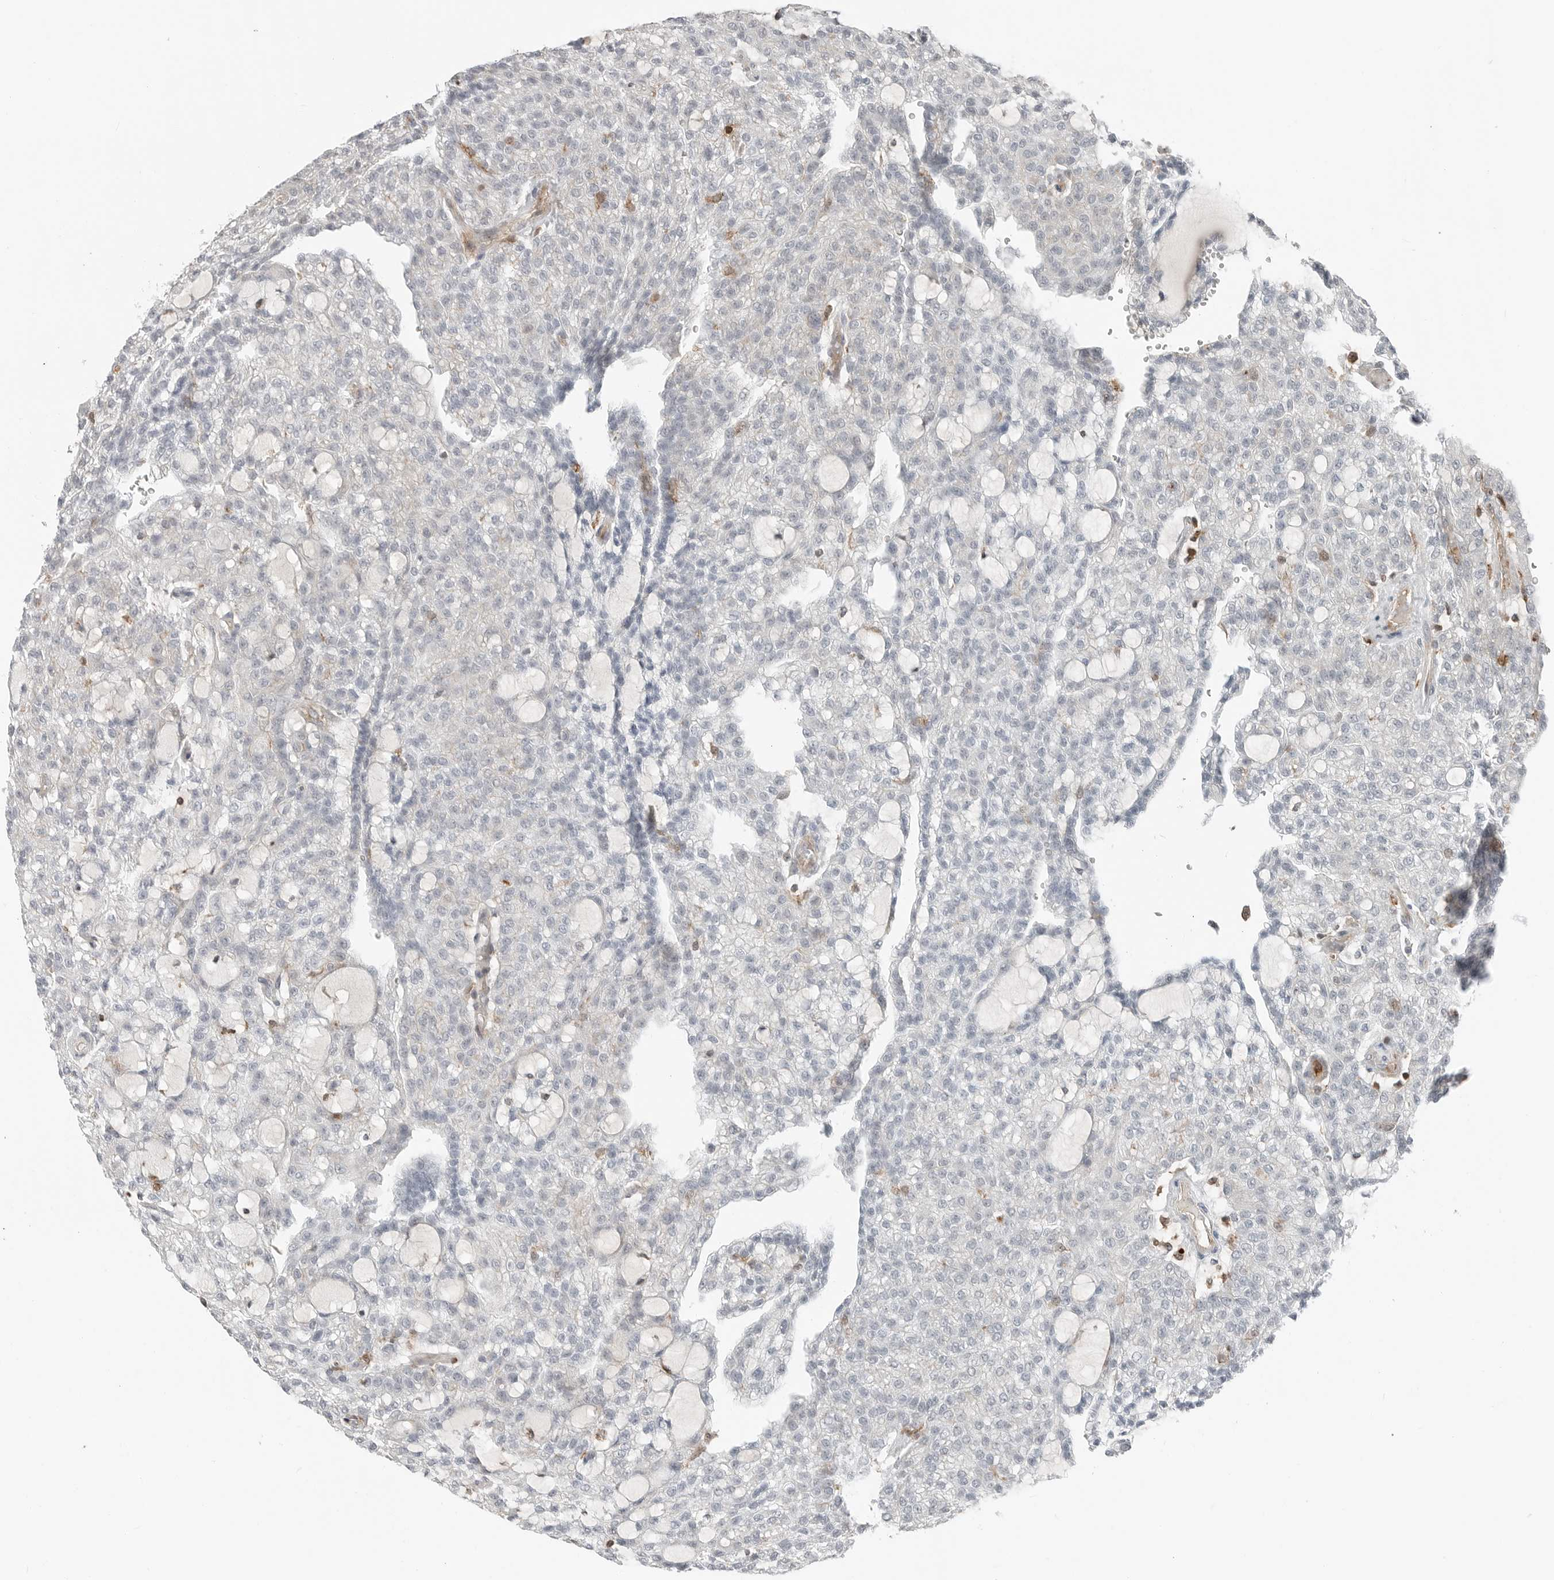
{"staining": {"intensity": "negative", "quantity": "none", "location": "none"}, "tissue": "renal cancer", "cell_type": "Tumor cells", "image_type": "cancer", "snomed": [{"axis": "morphology", "description": "Adenocarcinoma, NOS"}, {"axis": "topography", "description": "Kidney"}], "caption": "Tumor cells are negative for protein expression in human renal cancer (adenocarcinoma). (Stains: DAB (3,3'-diaminobenzidine) immunohistochemistry with hematoxylin counter stain, Microscopy: brightfield microscopy at high magnification).", "gene": "LEFTY2", "patient": {"sex": "male", "age": 63}}